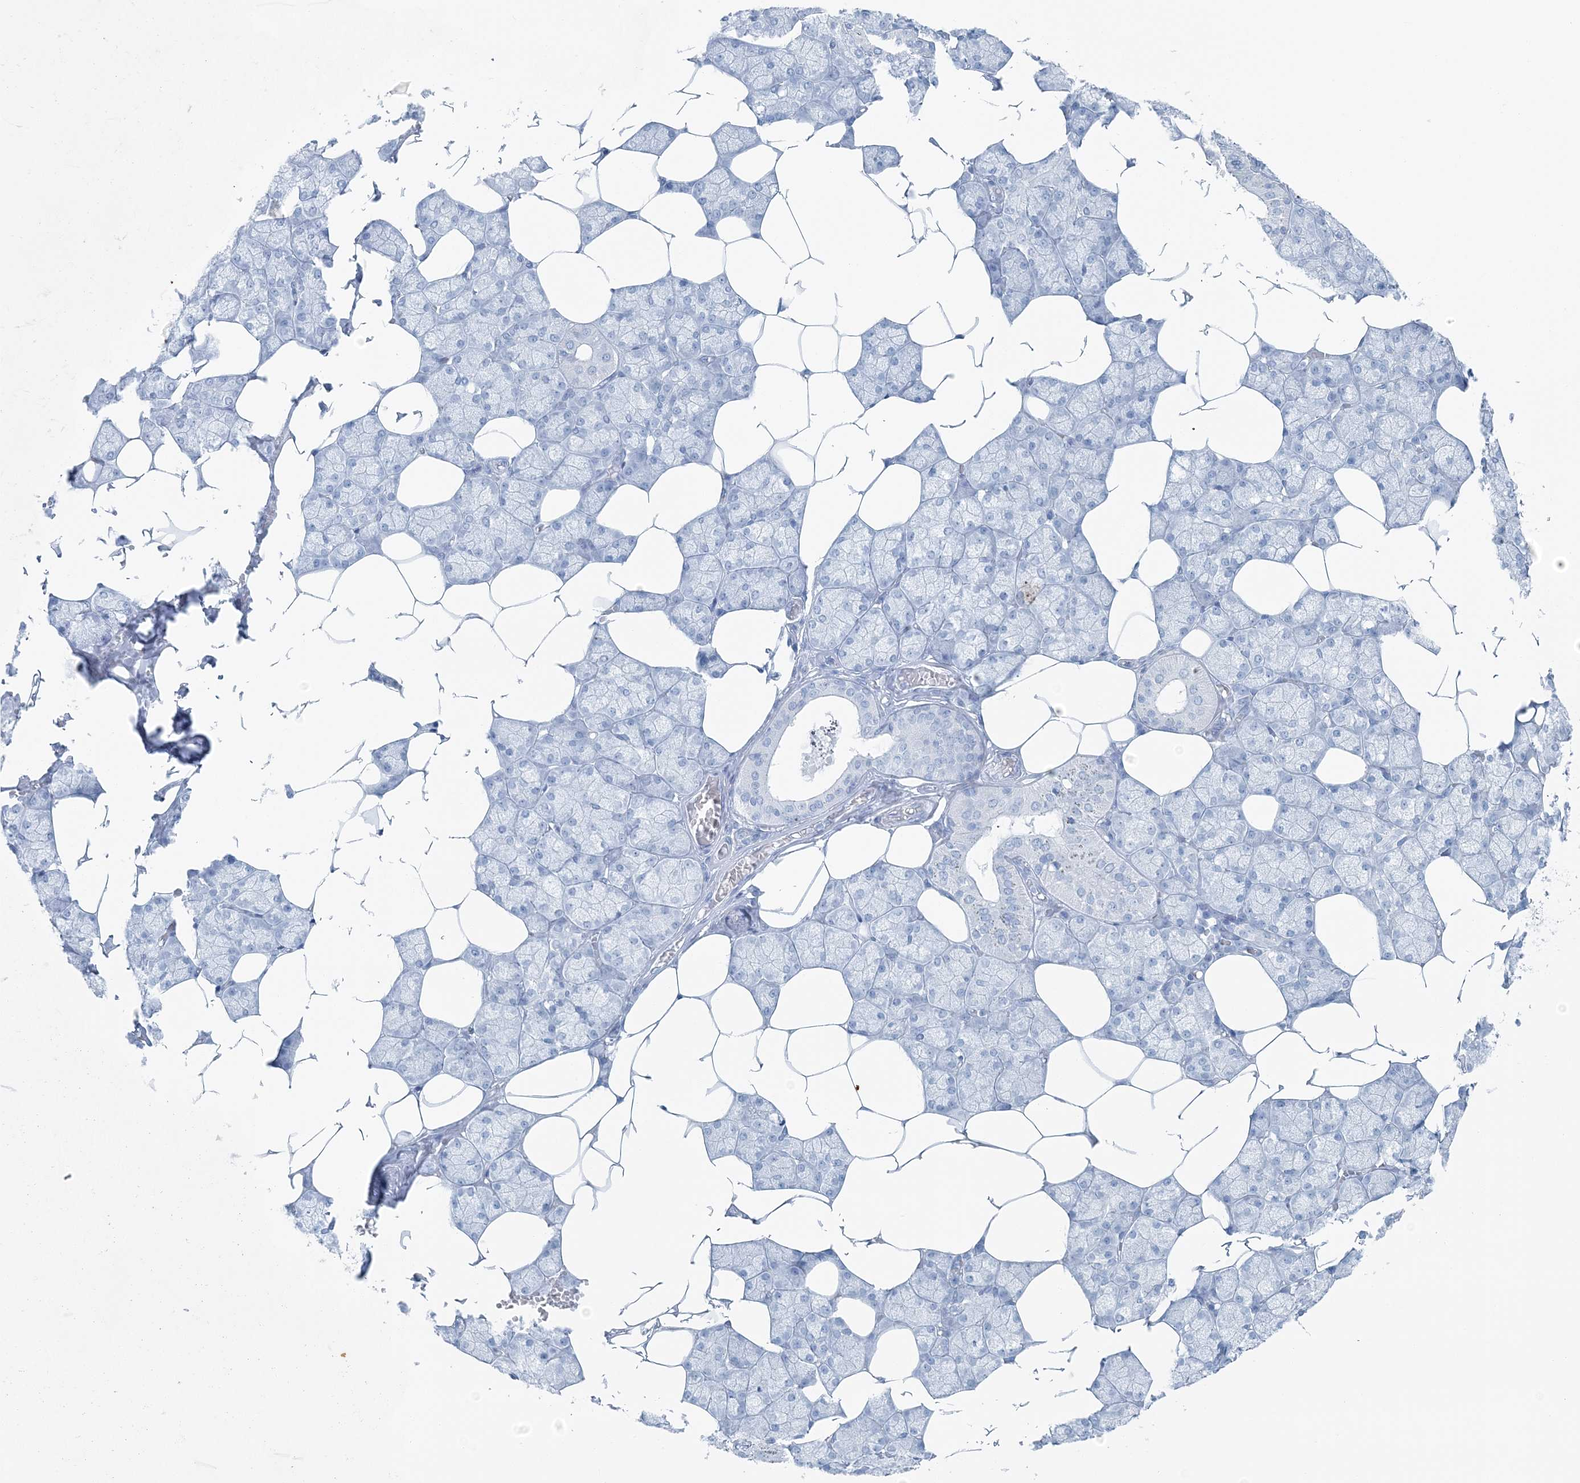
{"staining": {"intensity": "negative", "quantity": "none", "location": "none"}, "tissue": "salivary gland", "cell_type": "Glandular cells", "image_type": "normal", "snomed": [{"axis": "morphology", "description": "Normal tissue, NOS"}, {"axis": "topography", "description": "Salivary gland"}], "caption": "This is an immunohistochemistry photomicrograph of unremarkable salivary gland. There is no staining in glandular cells.", "gene": "SNX2", "patient": {"sex": "male", "age": 62}}